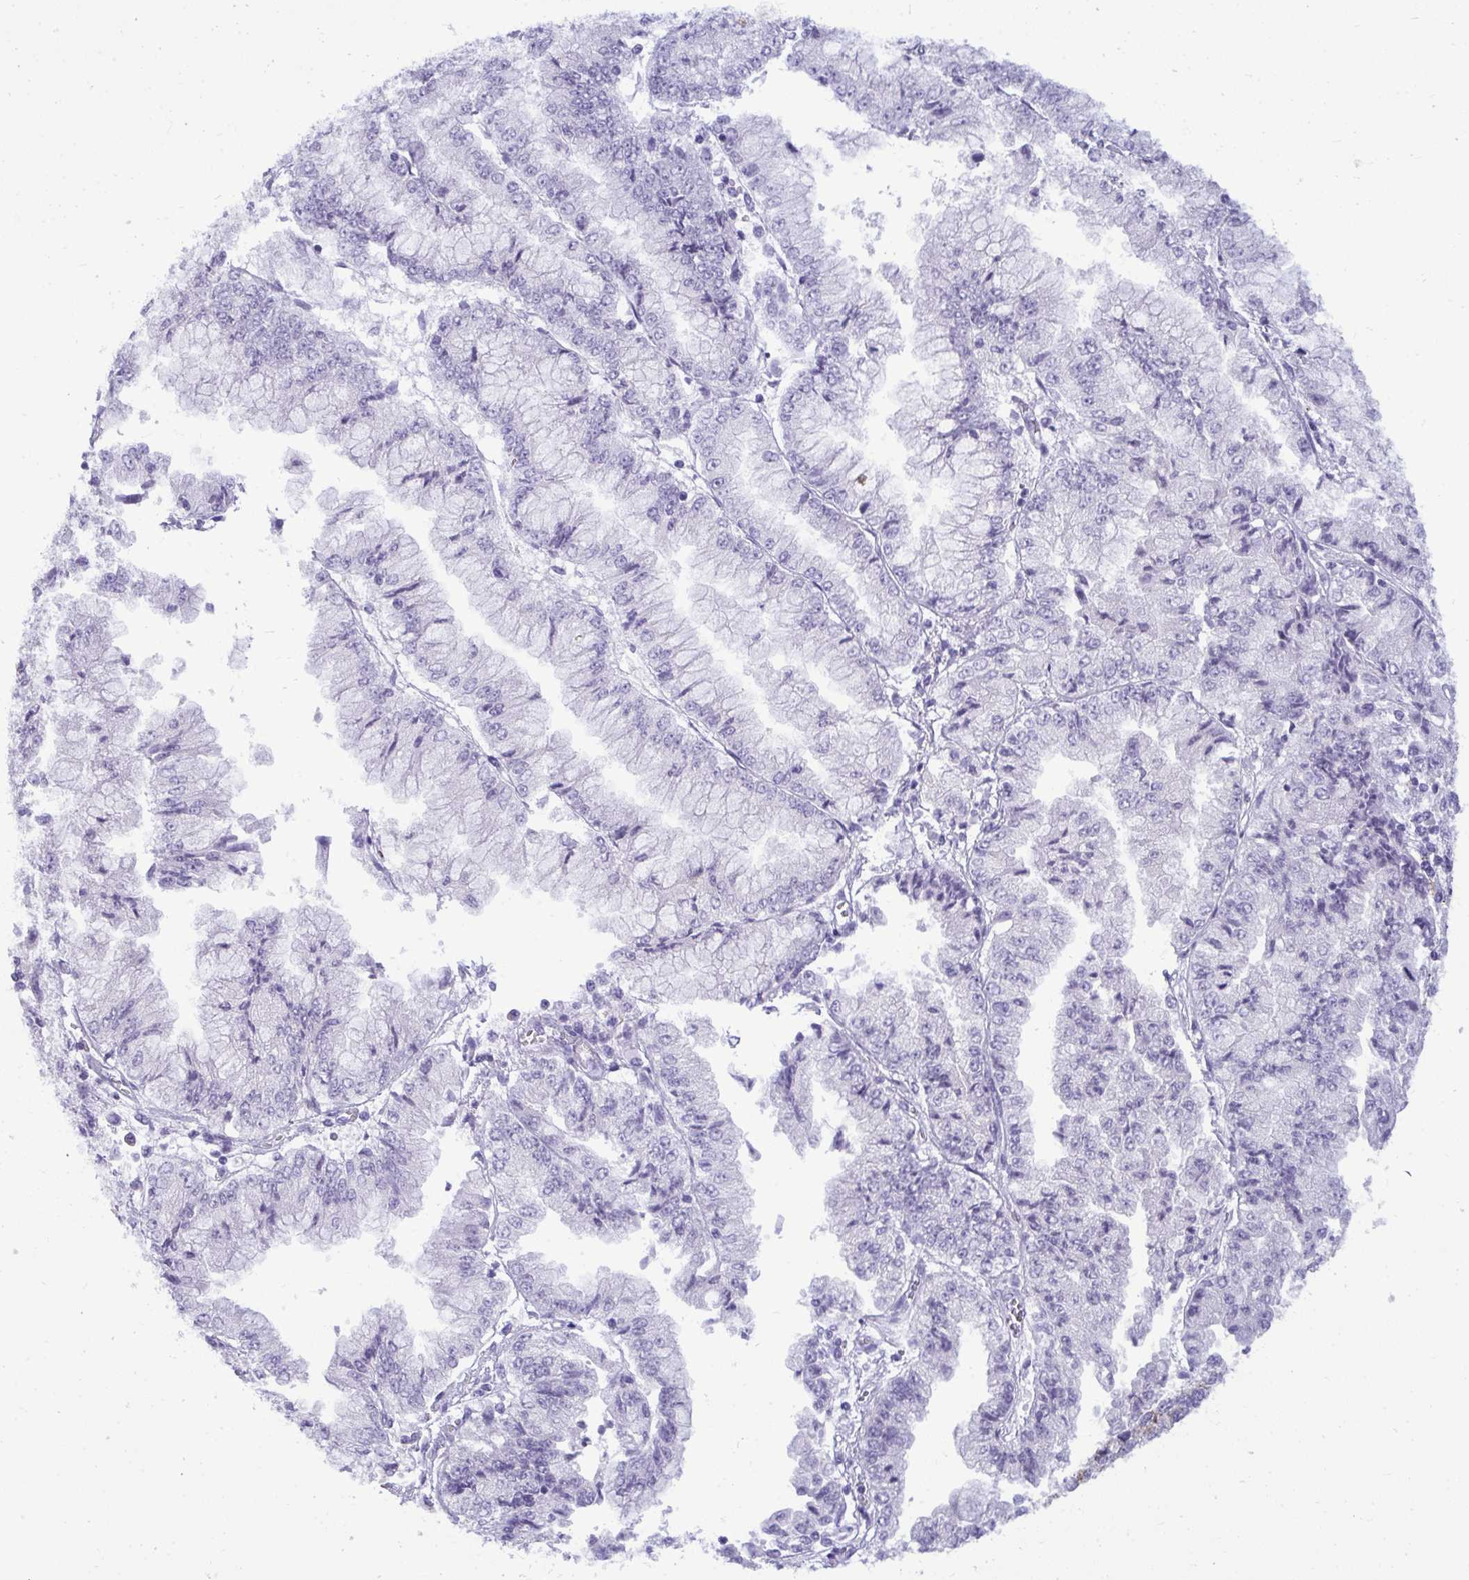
{"staining": {"intensity": "negative", "quantity": "none", "location": "none"}, "tissue": "stomach cancer", "cell_type": "Tumor cells", "image_type": "cancer", "snomed": [{"axis": "morphology", "description": "Adenocarcinoma, NOS"}, {"axis": "topography", "description": "Stomach, upper"}], "caption": "The image exhibits no staining of tumor cells in adenocarcinoma (stomach).", "gene": "ANKRD60", "patient": {"sex": "female", "age": 74}}